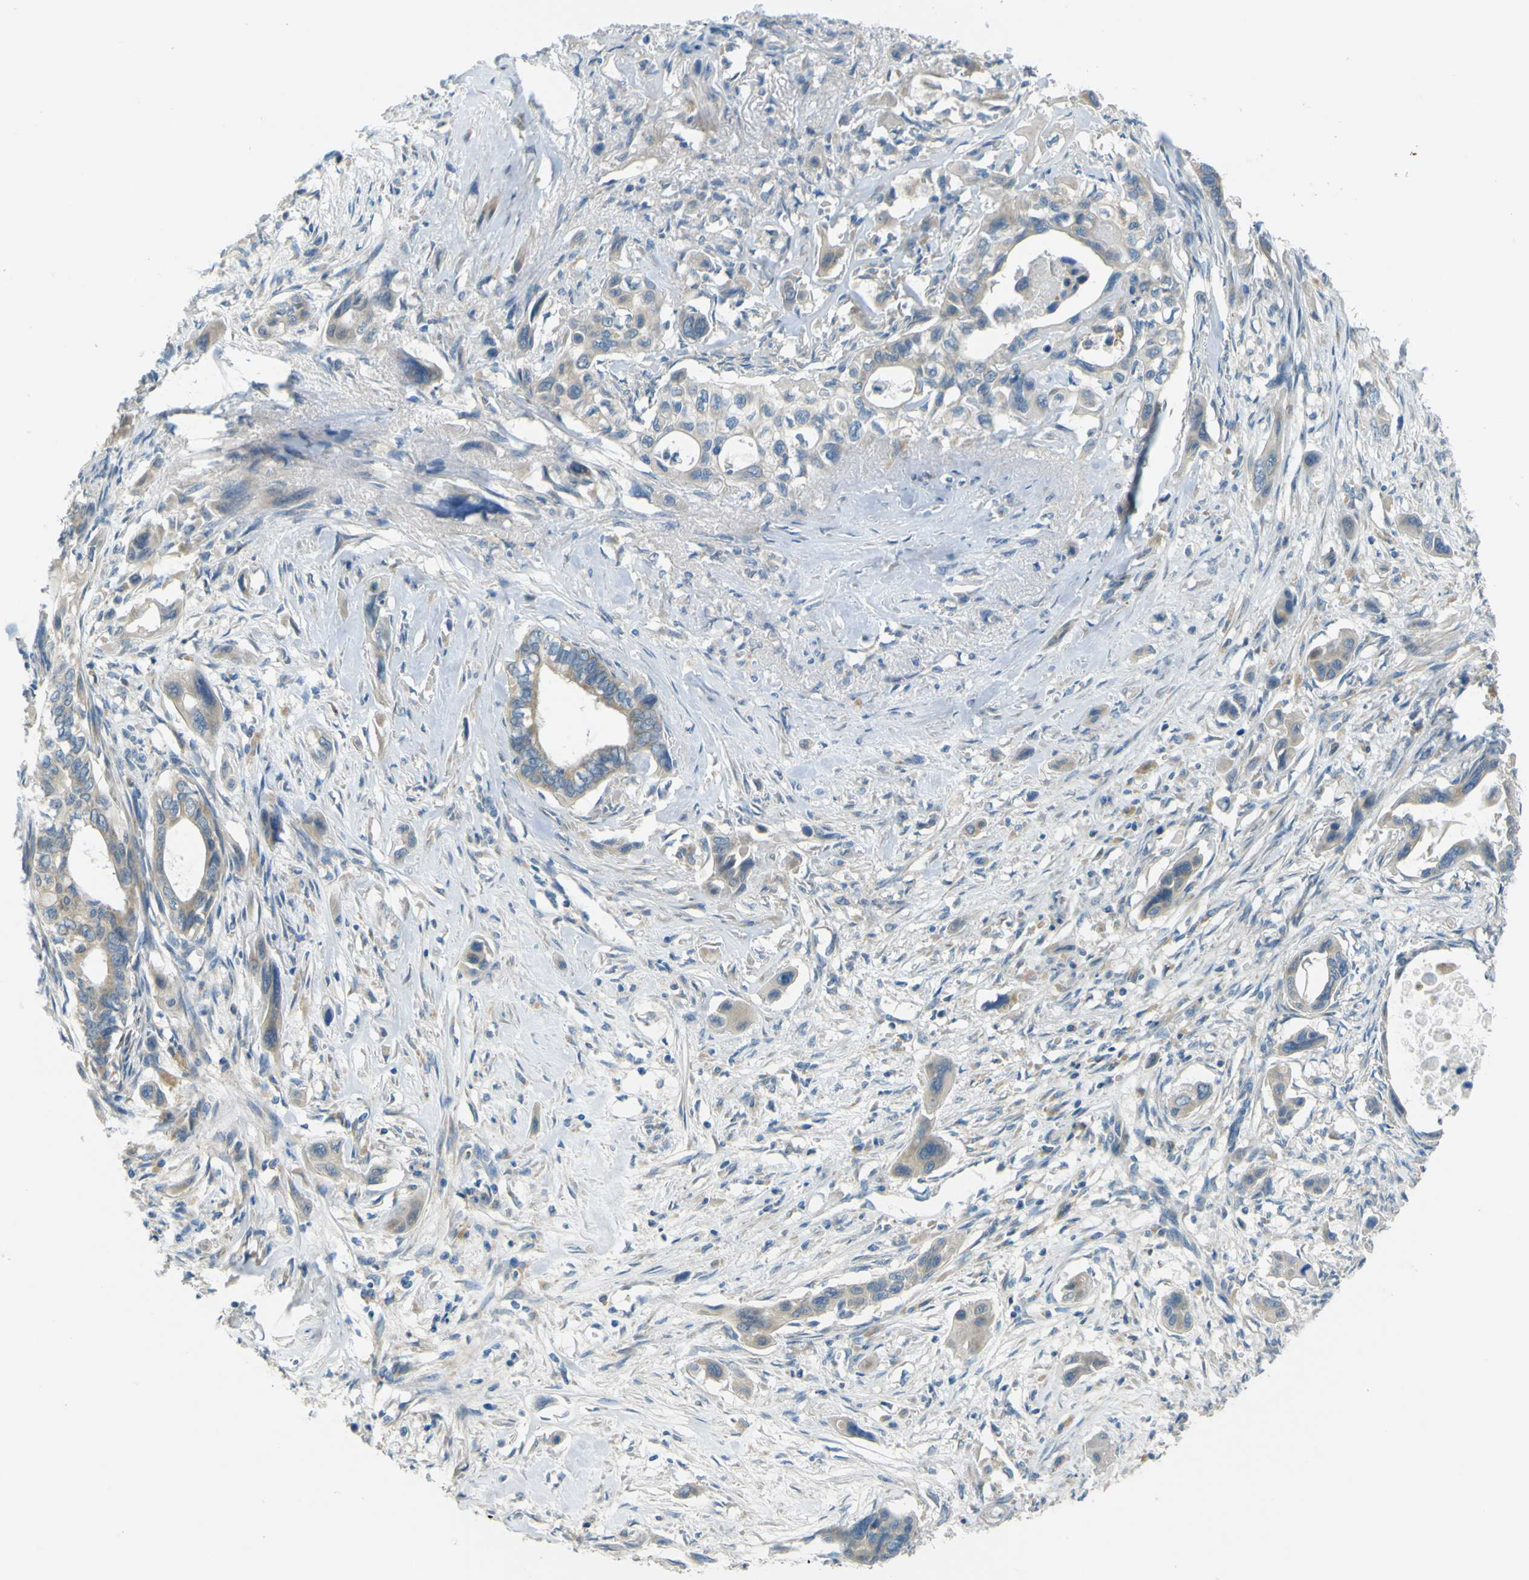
{"staining": {"intensity": "weak", "quantity": "<25%", "location": "cytoplasmic/membranous"}, "tissue": "pancreatic cancer", "cell_type": "Tumor cells", "image_type": "cancer", "snomed": [{"axis": "morphology", "description": "Adenocarcinoma, NOS"}, {"axis": "topography", "description": "Pancreas"}], "caption": "An IHC micrograph of pancreatic cancer is shown. There is no staining in tumor cells of pancreatic cancer.", "gene": "FKTN", "patient": {"sex": "male", "age": 73}}